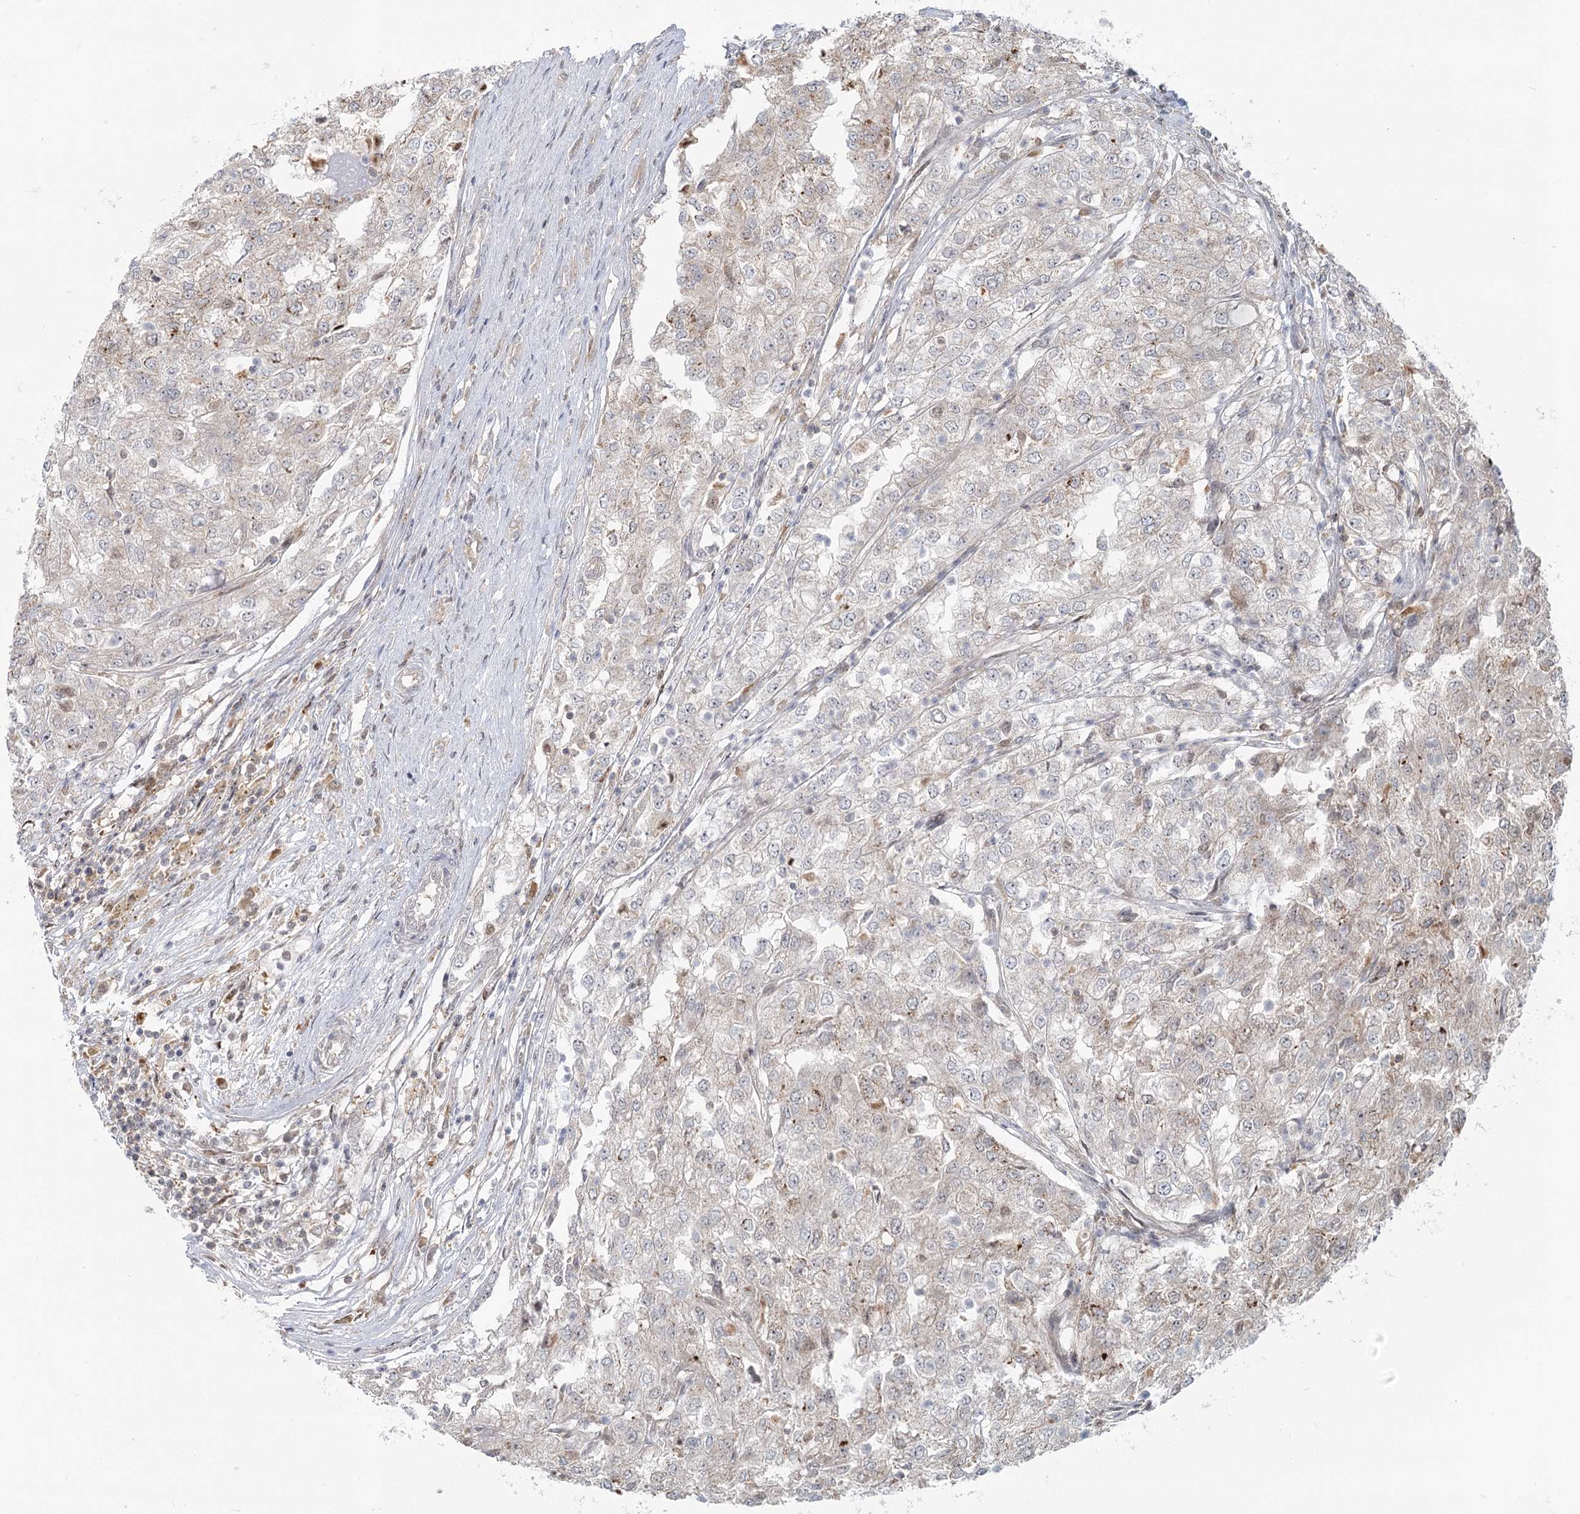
{"staining": {"intensity": "weak", "quantity": "<25%", "location": "cytoplasmic/membranous"}, "tissue": "renal cancer", "cell_type": "Tumor cells", "image_type": "cancer", "snomed": [{"axis": "morphology", "description": "Adenocarcinoma, NOS"}, {"axis": "topography", "description": "Kidney"}], "caption": "Adenocarcinoma (renal) was stained to show a protein in brown. There is no significant expression in tumor cells.", "gene": "THNSL1", "patient": {"sex": "female", "age": 54}}